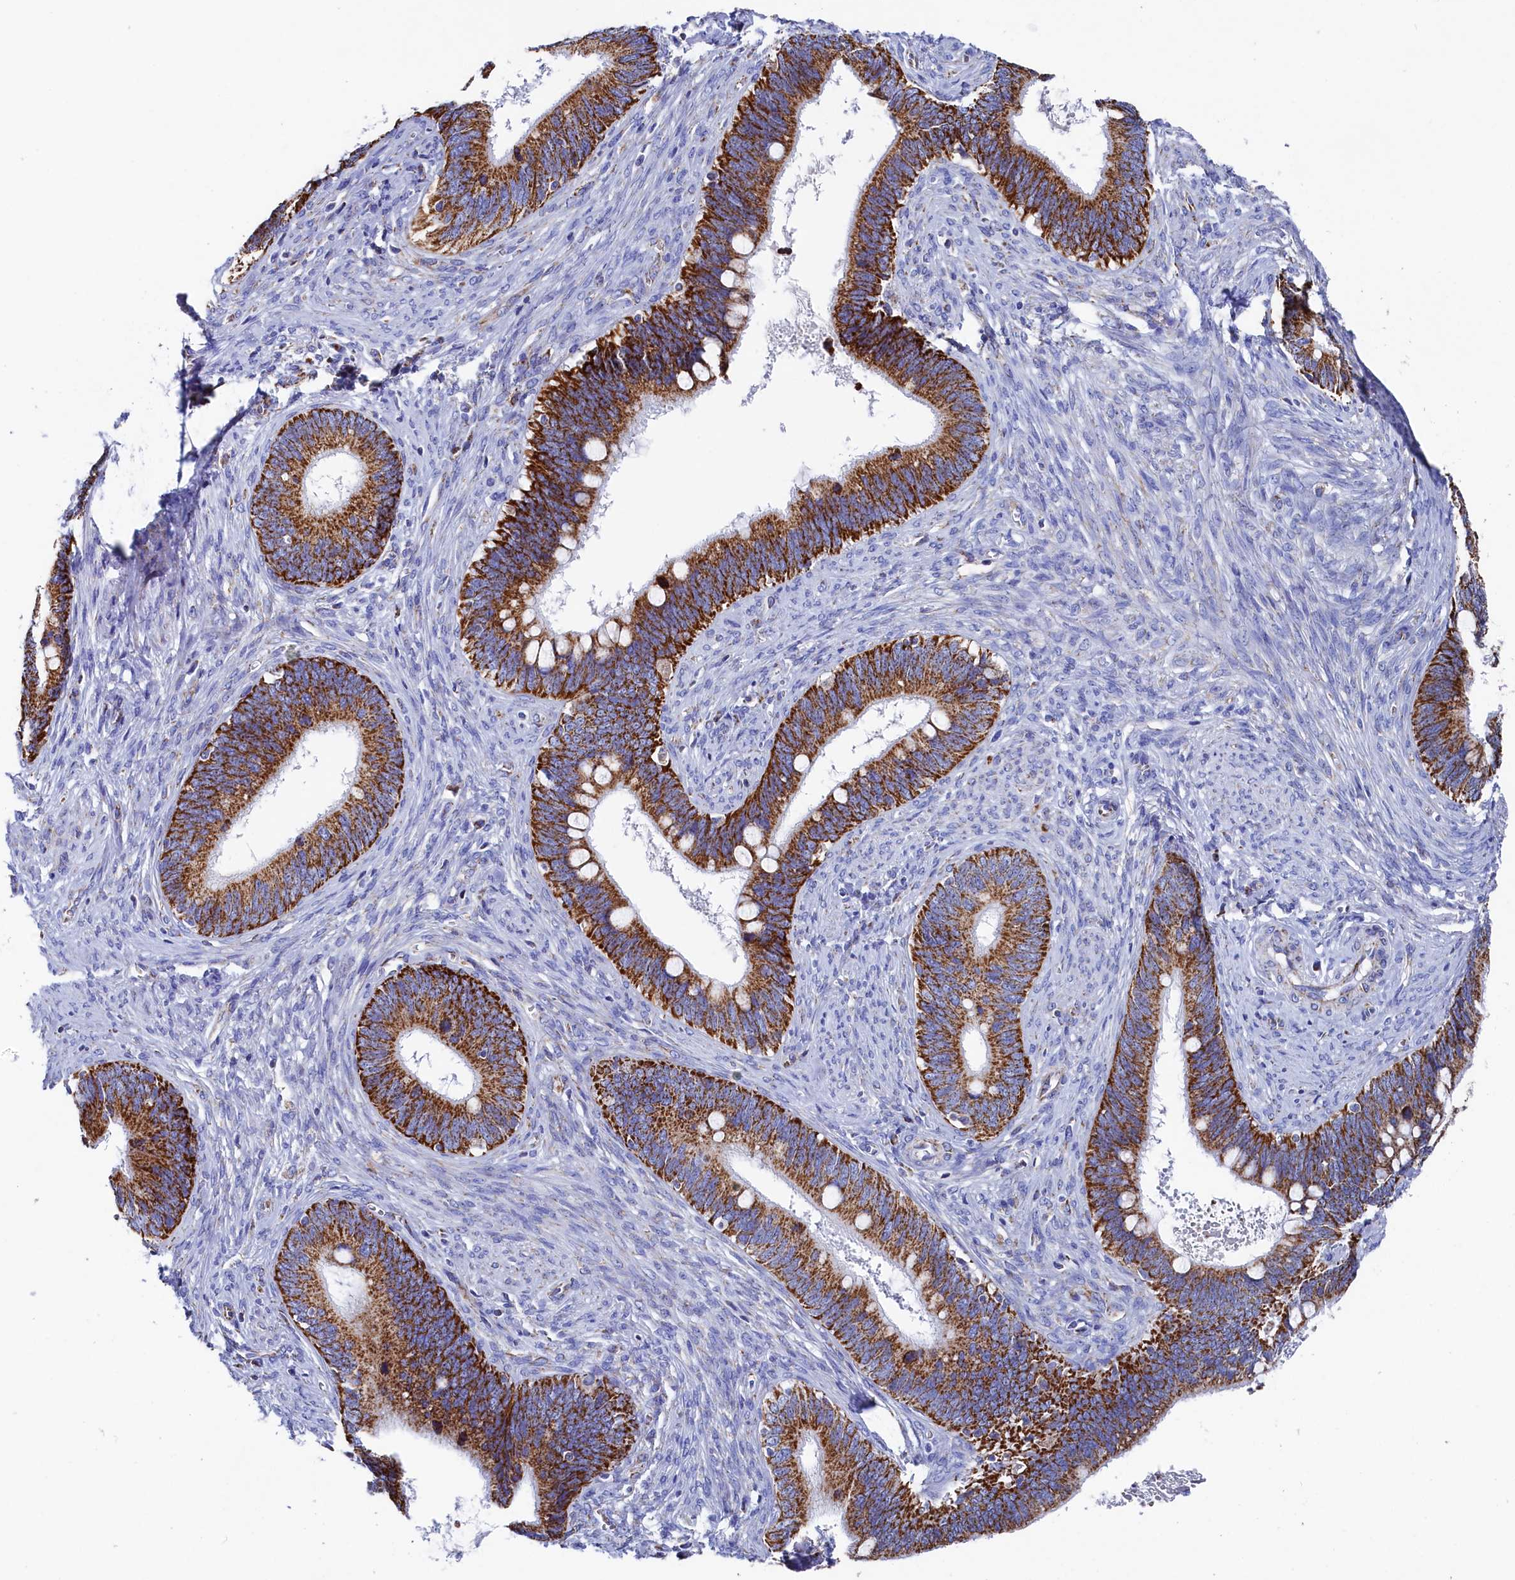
{"staining": {"intensity": "strong", "quantity": ">75%", "location": "cytoplasmic/membranous"}, "tissue": "cervical cancer", "cell_type": "Tumor cells", "image_type": "cancer", "snomed": [{"axis": "morphology", "description": "Adenocarcinoma, NOS"}, {"axis": "topography", "description": "Cervix"}], "caption": "Cervical adenocarcinoma stained with immunohistochemistry (IHC) exhibits strong cytoplasmic/membranous expression in approximately >75% of tumor cells. (DAB (3,3'-diaminobenzidine) = brown stain, brightfield microscopy at high magnification).", "gene": "MMAB", "patient": {"sex": "female", "age": 42}}